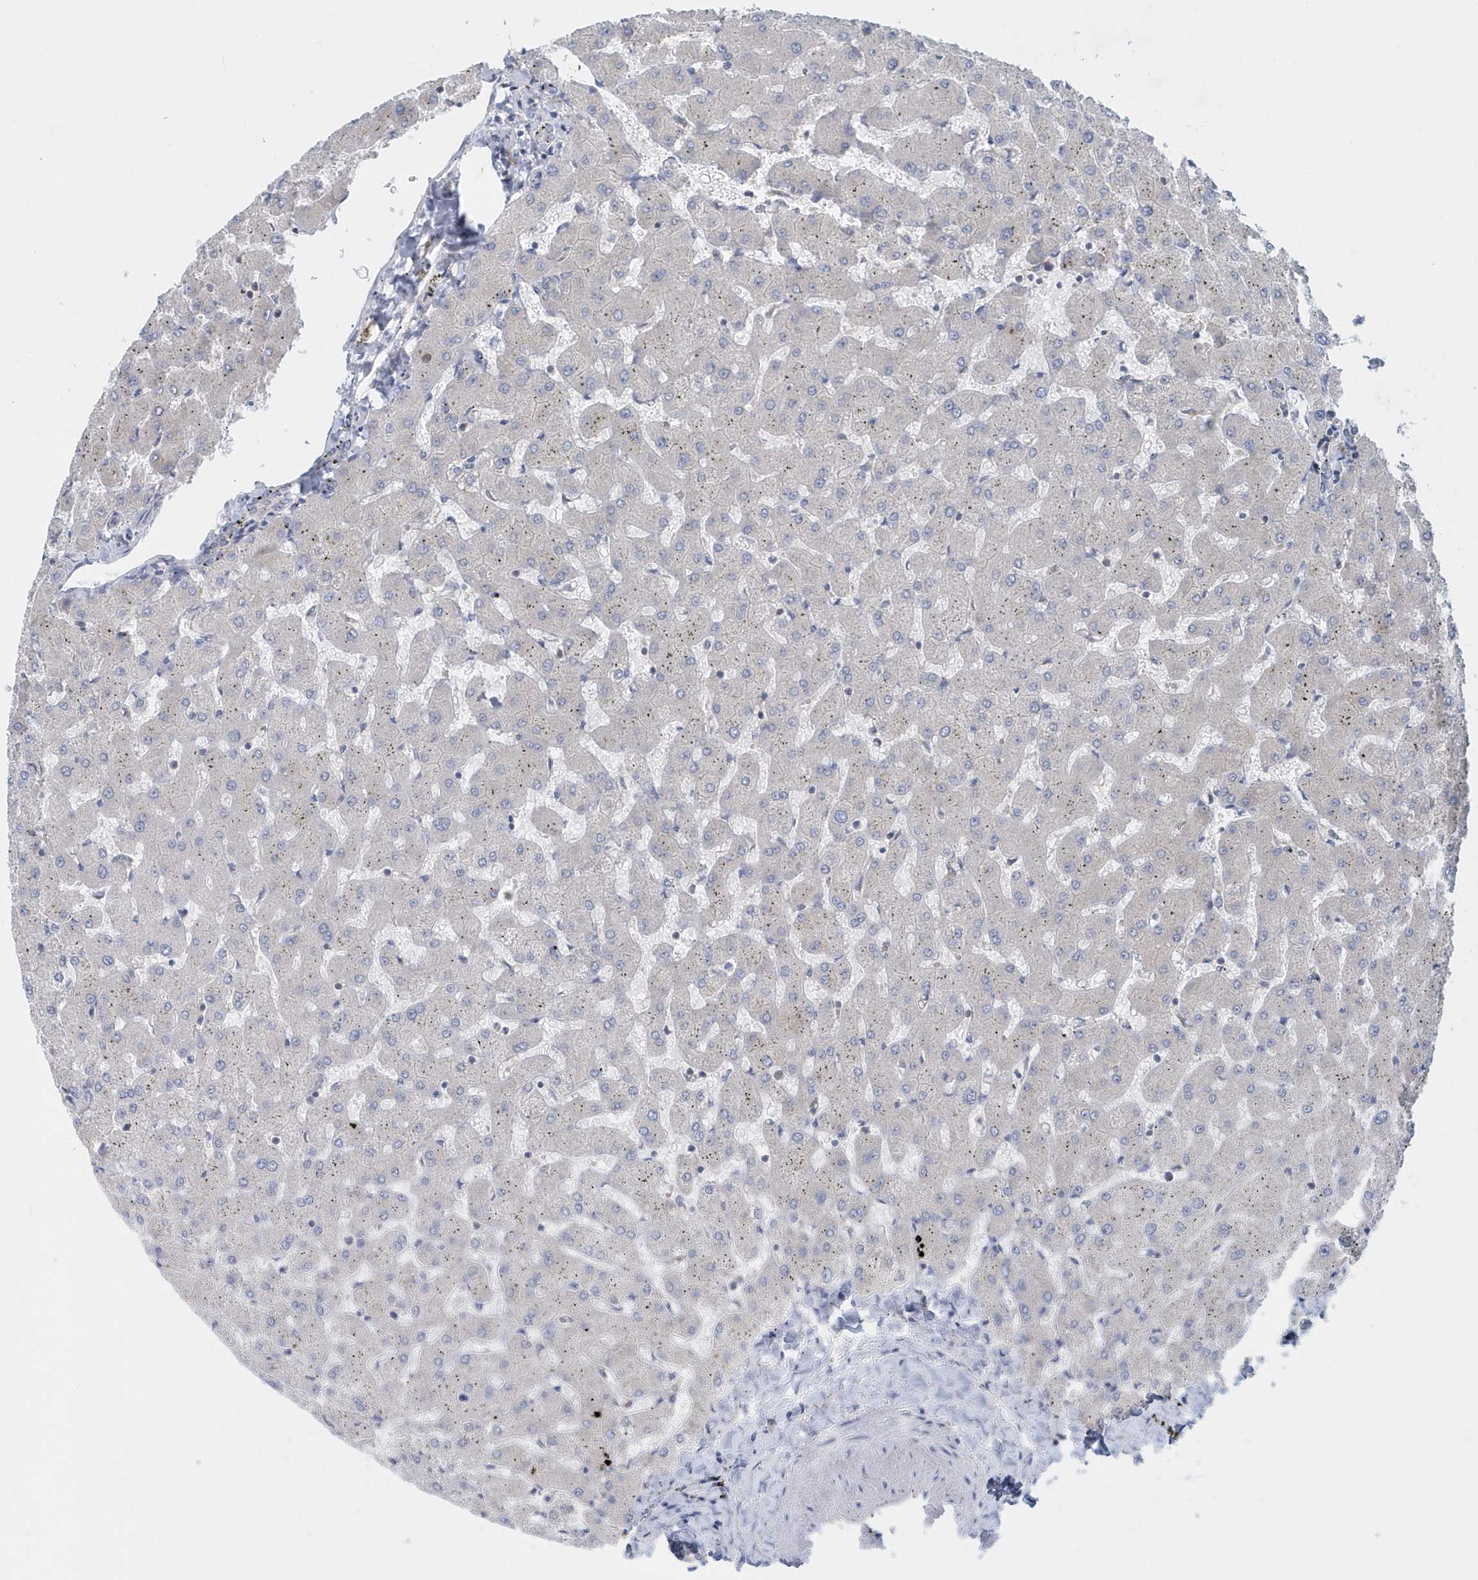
{"staining": {"intensity": "negative", "quantity": "none", "location": "none"}, "tissue": "liver", "cell_type": "Cholangiocytes", "image_type": "normal", "snomed": [{"axis": "morphology", "description": "Normal tissue, NOS"}, {"axis": "topography", "description": "Liver"}], "caption": "Liver stained for a protein using IHC demonstrates no staining cholangiocytes.", "gene": "EIF3C", "patient": {"sex": "female", "age": 63}}